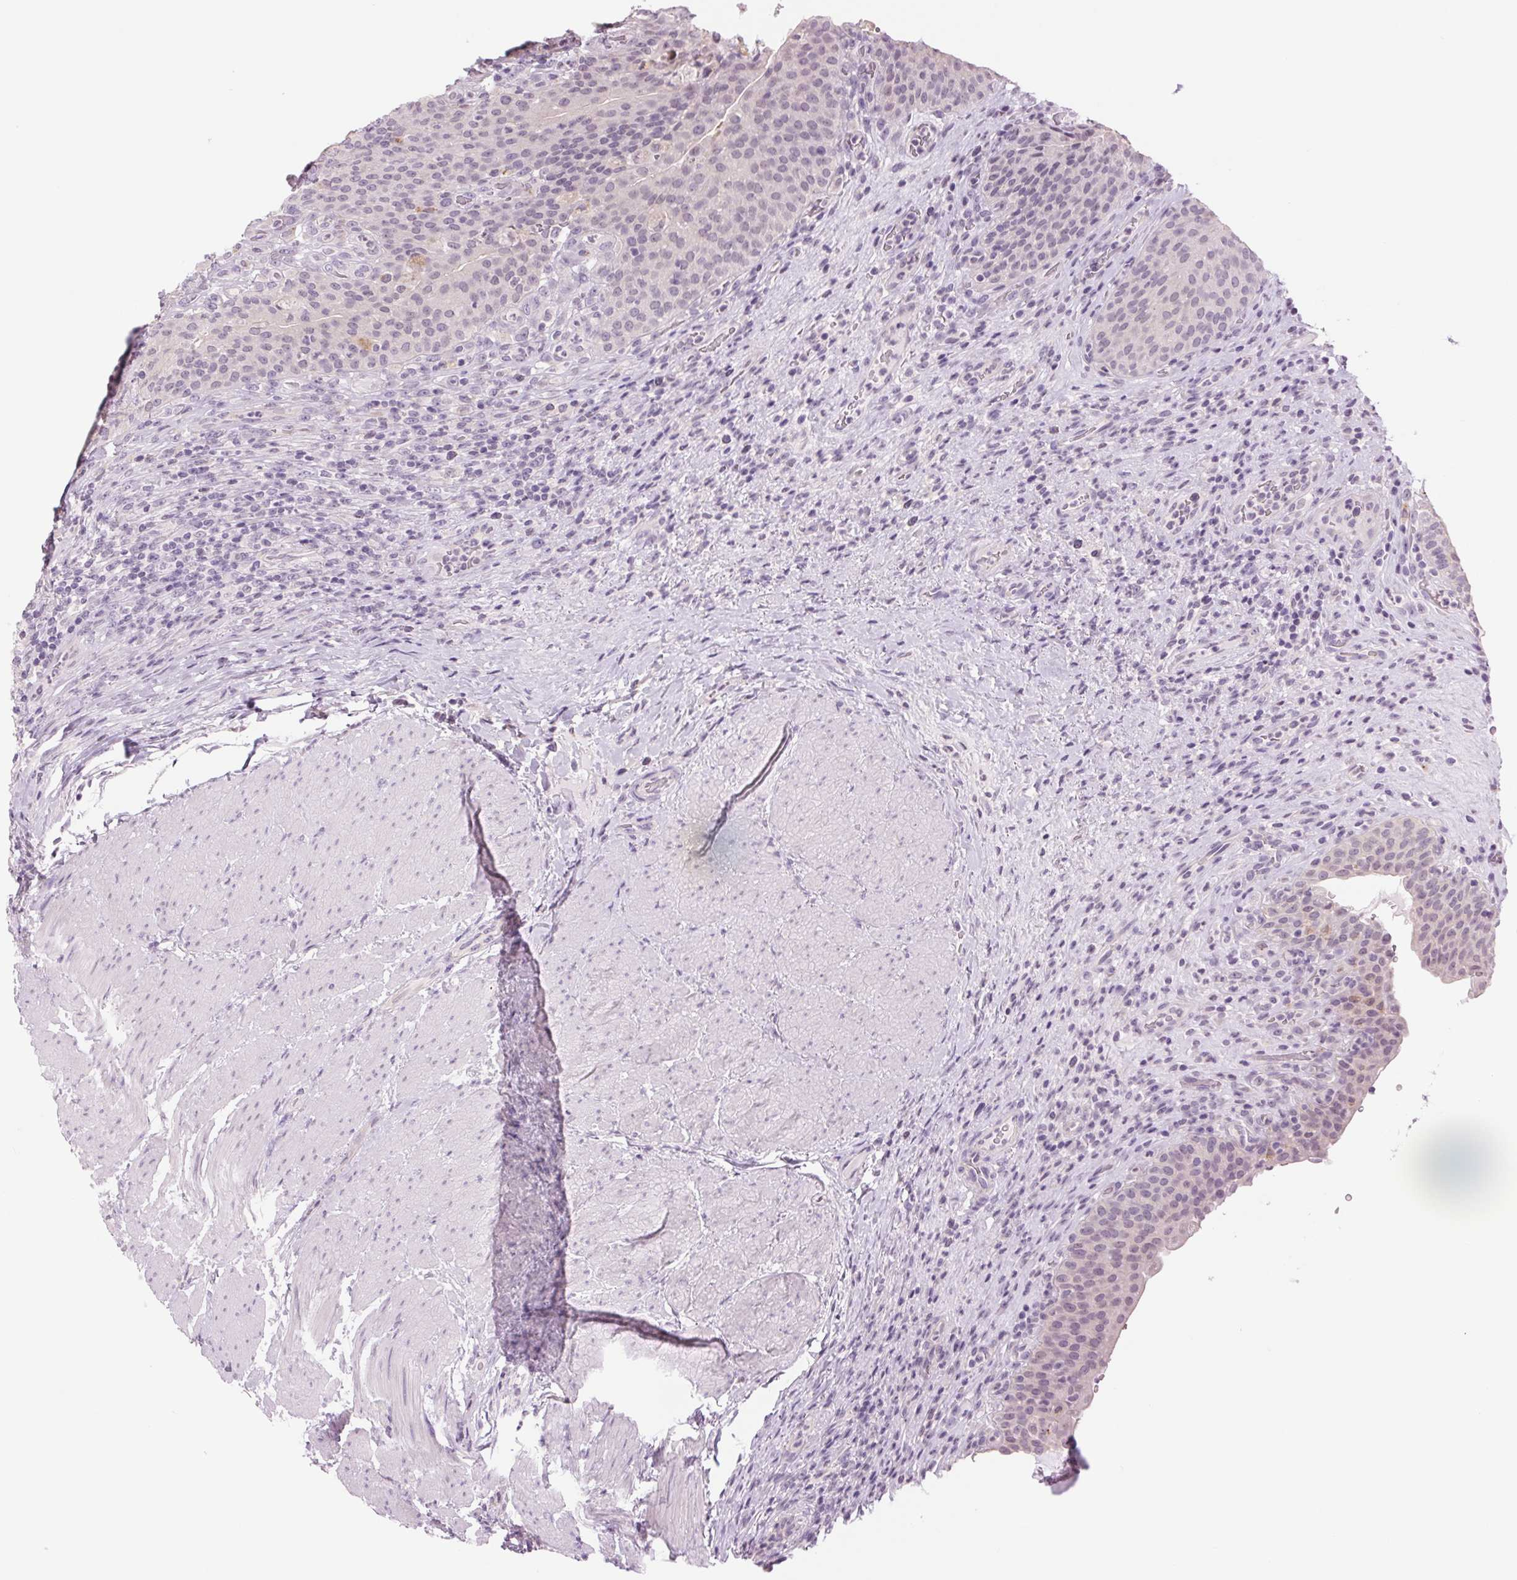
{"staining": {"intensity": "weak", "quantity": "25%-75%", "location": "nuclear"}, "tissue": "urinary bladder", "cell_type": "Urothelial cells", "image_type": "normal", "snomed": [{"axis": "morphology", "description": "Normal tissue, NOS"}, {"axis": "topography", "description": "Urinary bladder"}, {"axis": "topography", "description": "Peripheral nerve tissue"}], "caption": "The image displays immunohistochemical staining of benign urinary bladder. There is weak nuclear expression is seen in about 25%-75% of urothelial cells. (Stains: DAB (3,3'-diaminobenzidine) in brown, nuclei in blue, Microscopy: brightfield microscopy at high magnification).", "gene": "MPO", "patient": {"sex": "male", "age": 66}}